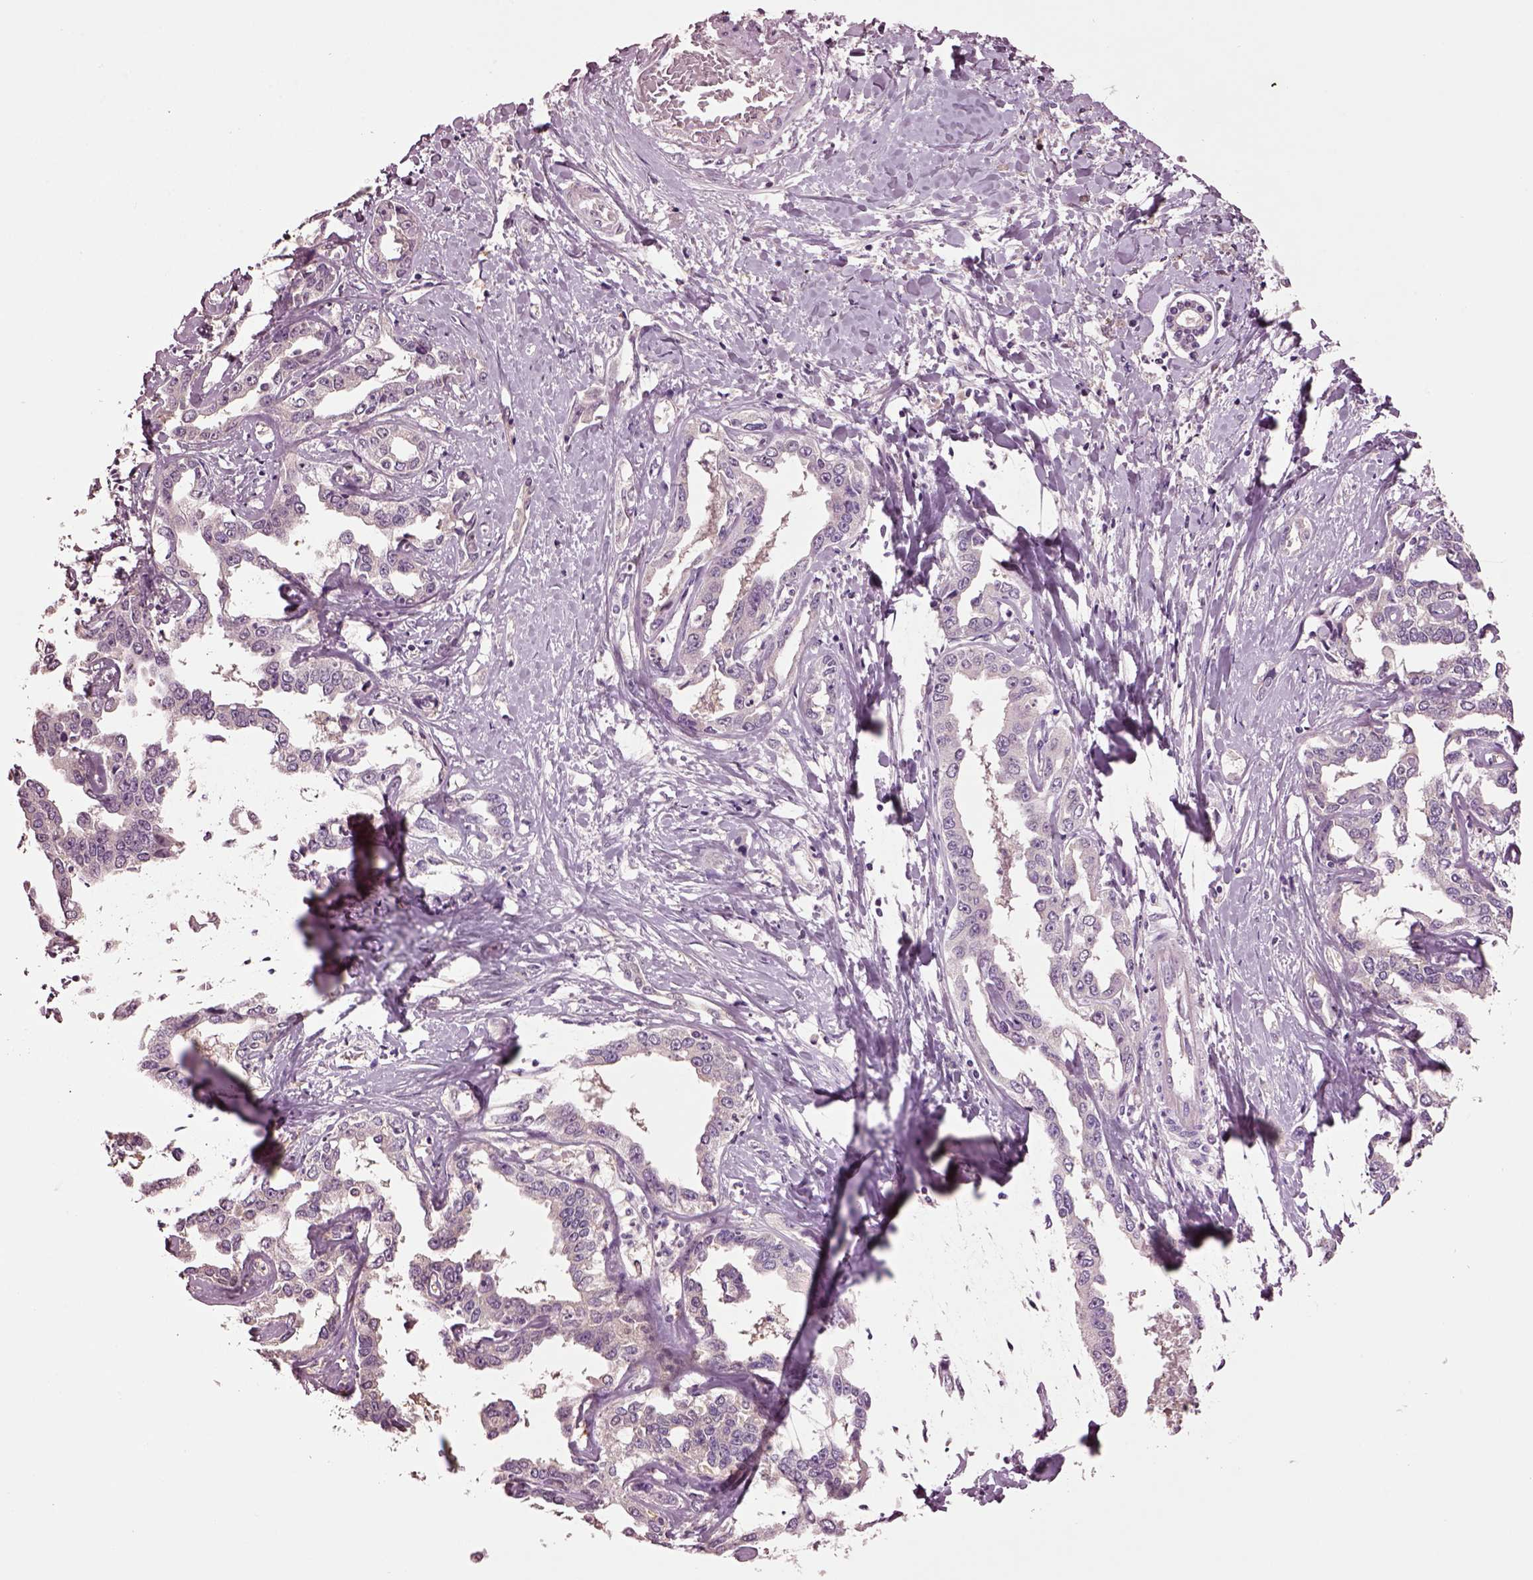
{"staining": {"intensity": "negative", "quantity": "none", "location": "none"}, "tissue": "liver cancer", "cell_type": "Tumor cells", "image_type": "cancer", "snomed": [{"axis": "morphology", "description": "Cholangiocarcinoma"}, {"axis": "topography", "description": "Liver"}], "caption": "This is a histopathology image of immunohistochemistry (IHC) staining of liver cancer, which shows no staining in tumor cells. (DAB (3,3'-diaminobenzidine) immunohistochemistry (IHC) with hematoxylin counter stain).", "gene": "CLPSL1", "patient": {"sex": "male", "age": 59}}